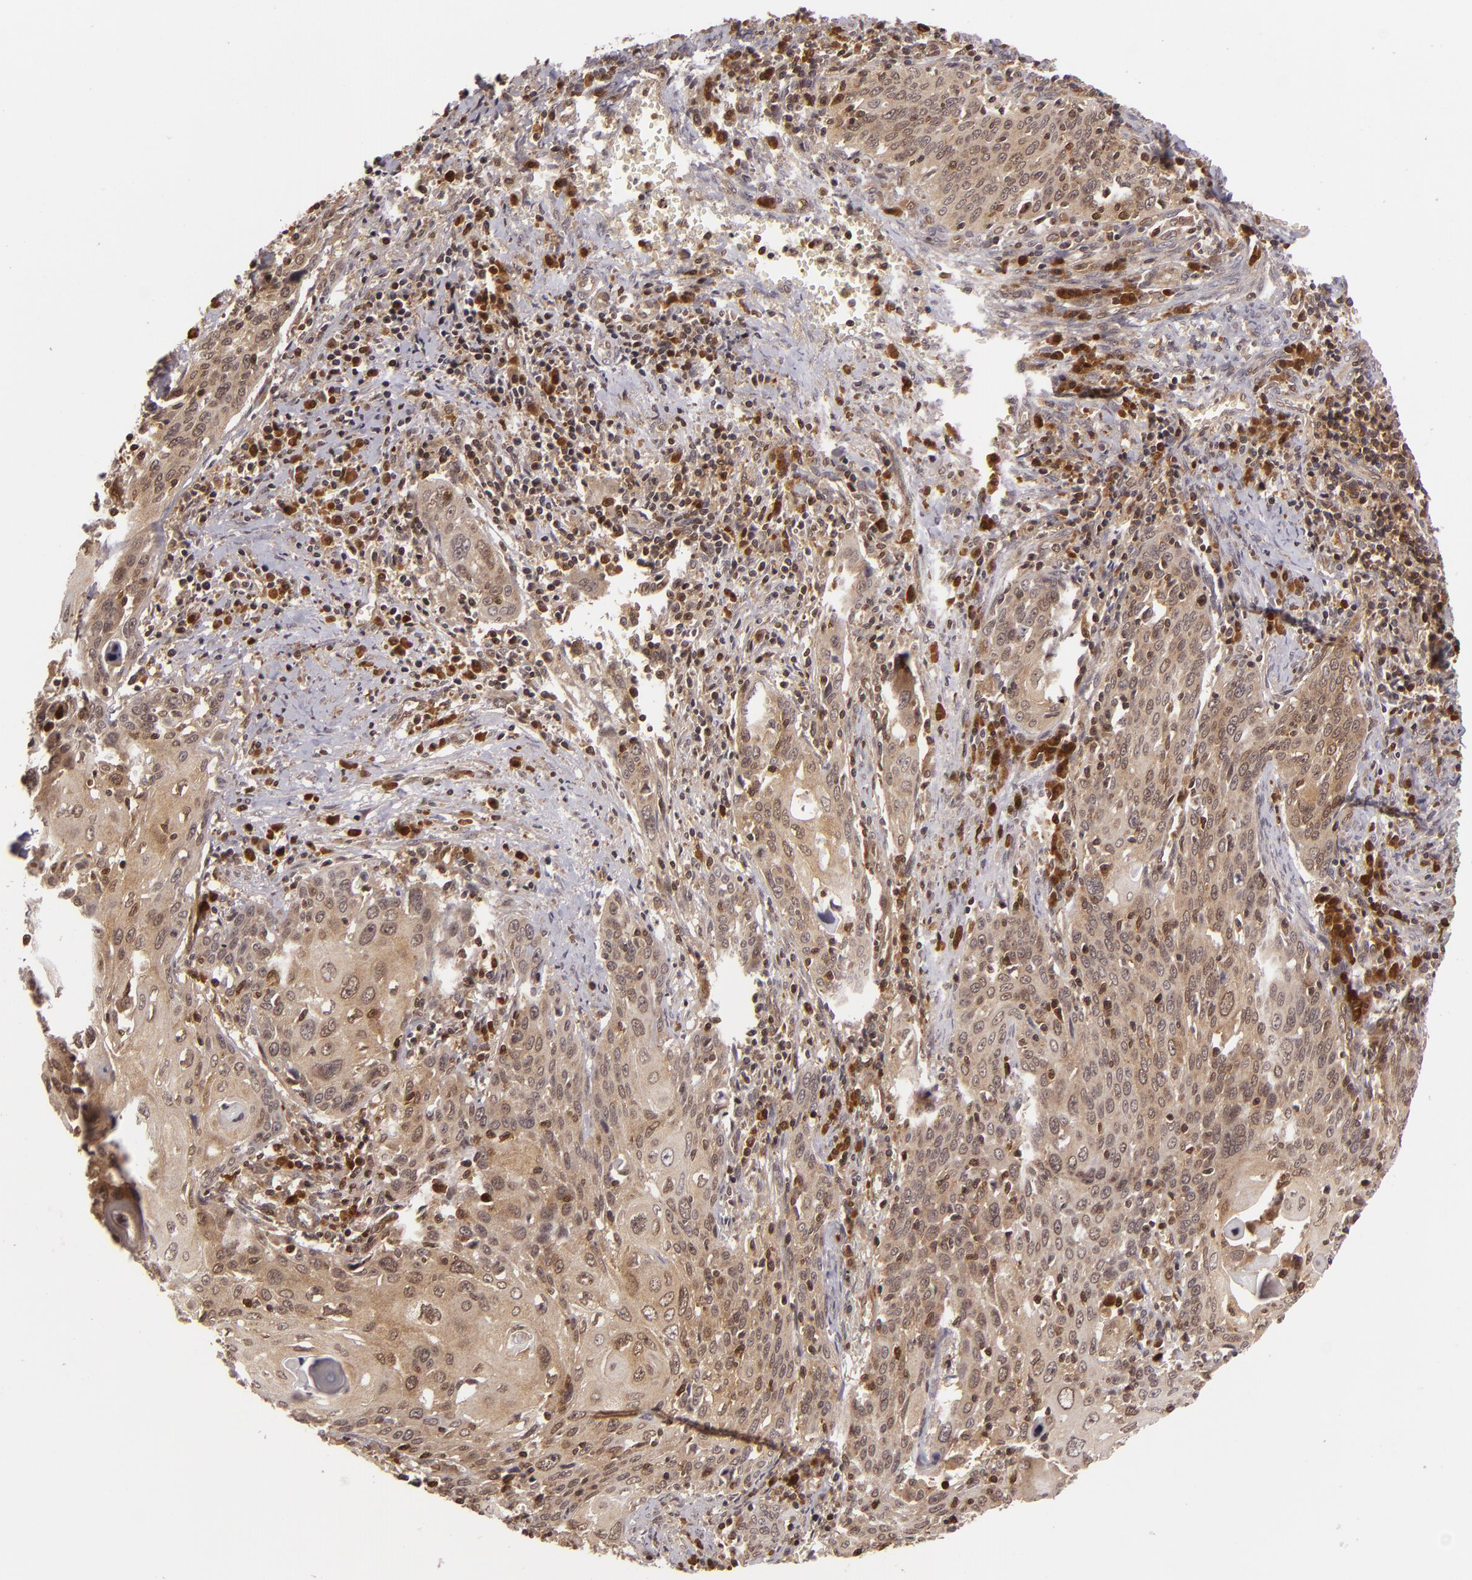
{"staining": {"intensity": "weak", "quantity": "25%-75%", "location": "cytoplasmic/membranous,nuclear"}, "tissue": "cervical cancer", "cell_type": "Tumor cells", "image_type": "cancer", "snomed": [{"axis": "morphology", "description": "Squamous cell carcinoma, NOS"}, {"axis": "topography", "description": "Cervix"}], "caption": "There is low levels of weak cytoplasmic/membranous and nuclear positivity in tumor cells of cervical cancer (squamous cell carcinoma), as demonstrated by immunohistochemical staining (brown color).", "gene": "ZBTB33", "patient": {"sex": "female", "age": 54}}